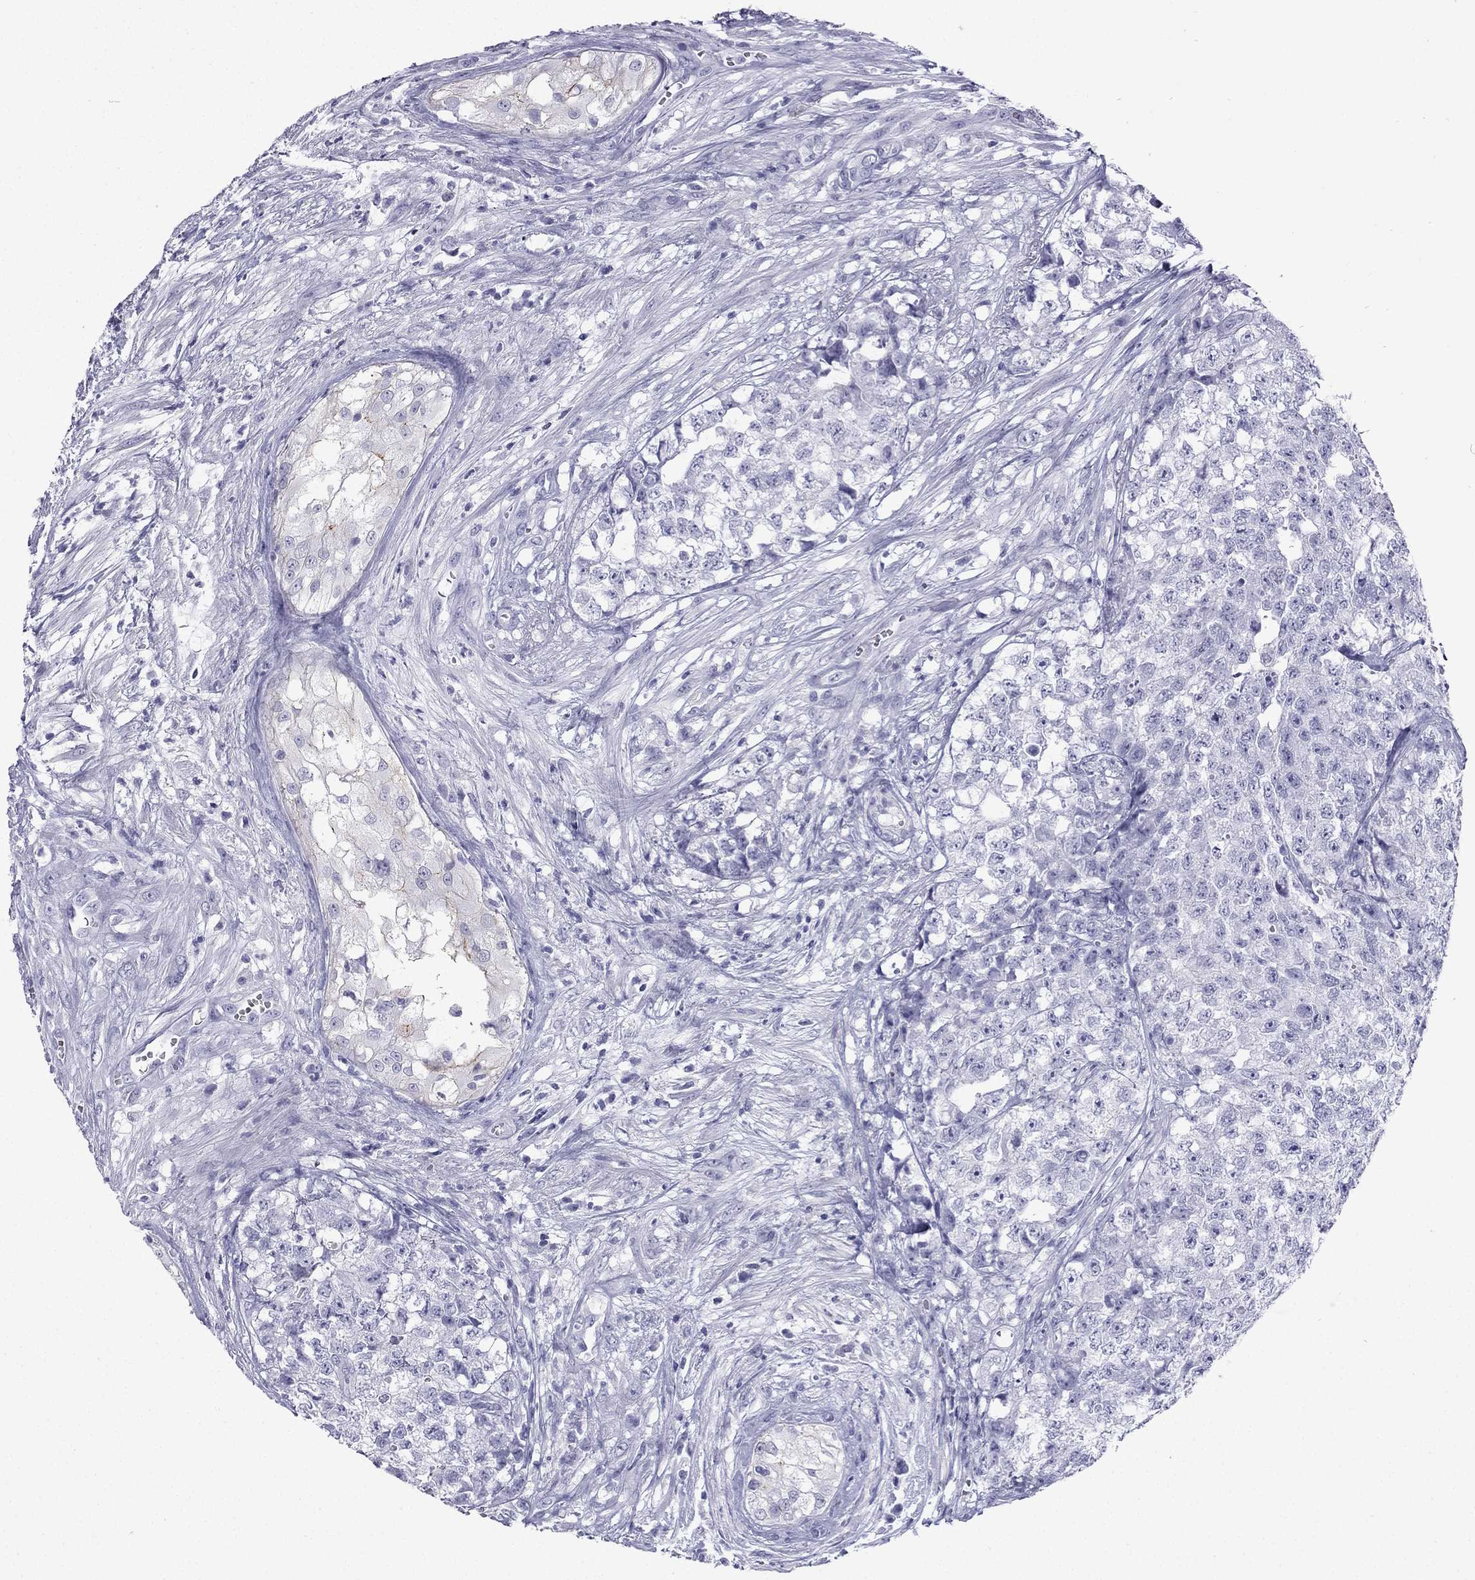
{"staining": {"intensity": "negative", "quantity": "none", "location": "none"}, "tissue": "testis cancer", "cell_type": "Tumor cells", "image_type": "cancer", "snomed": [{"axis": "morphology", "description": "Seminoma, NOS"}, {"axis": "morphology", "description": "Carcinoma, Embryonal, NOS"}, {"axis": "topography", "description": "Testis"}], "caption": "This histopathology image is of testis seminoma stained with immunohistochemistry to label a protein in brown with the nuclei are counter-stained blue. There is no expression in tumor cells.", "gene": "GJA8", "patient": {"sex": "male", "age": 22}}